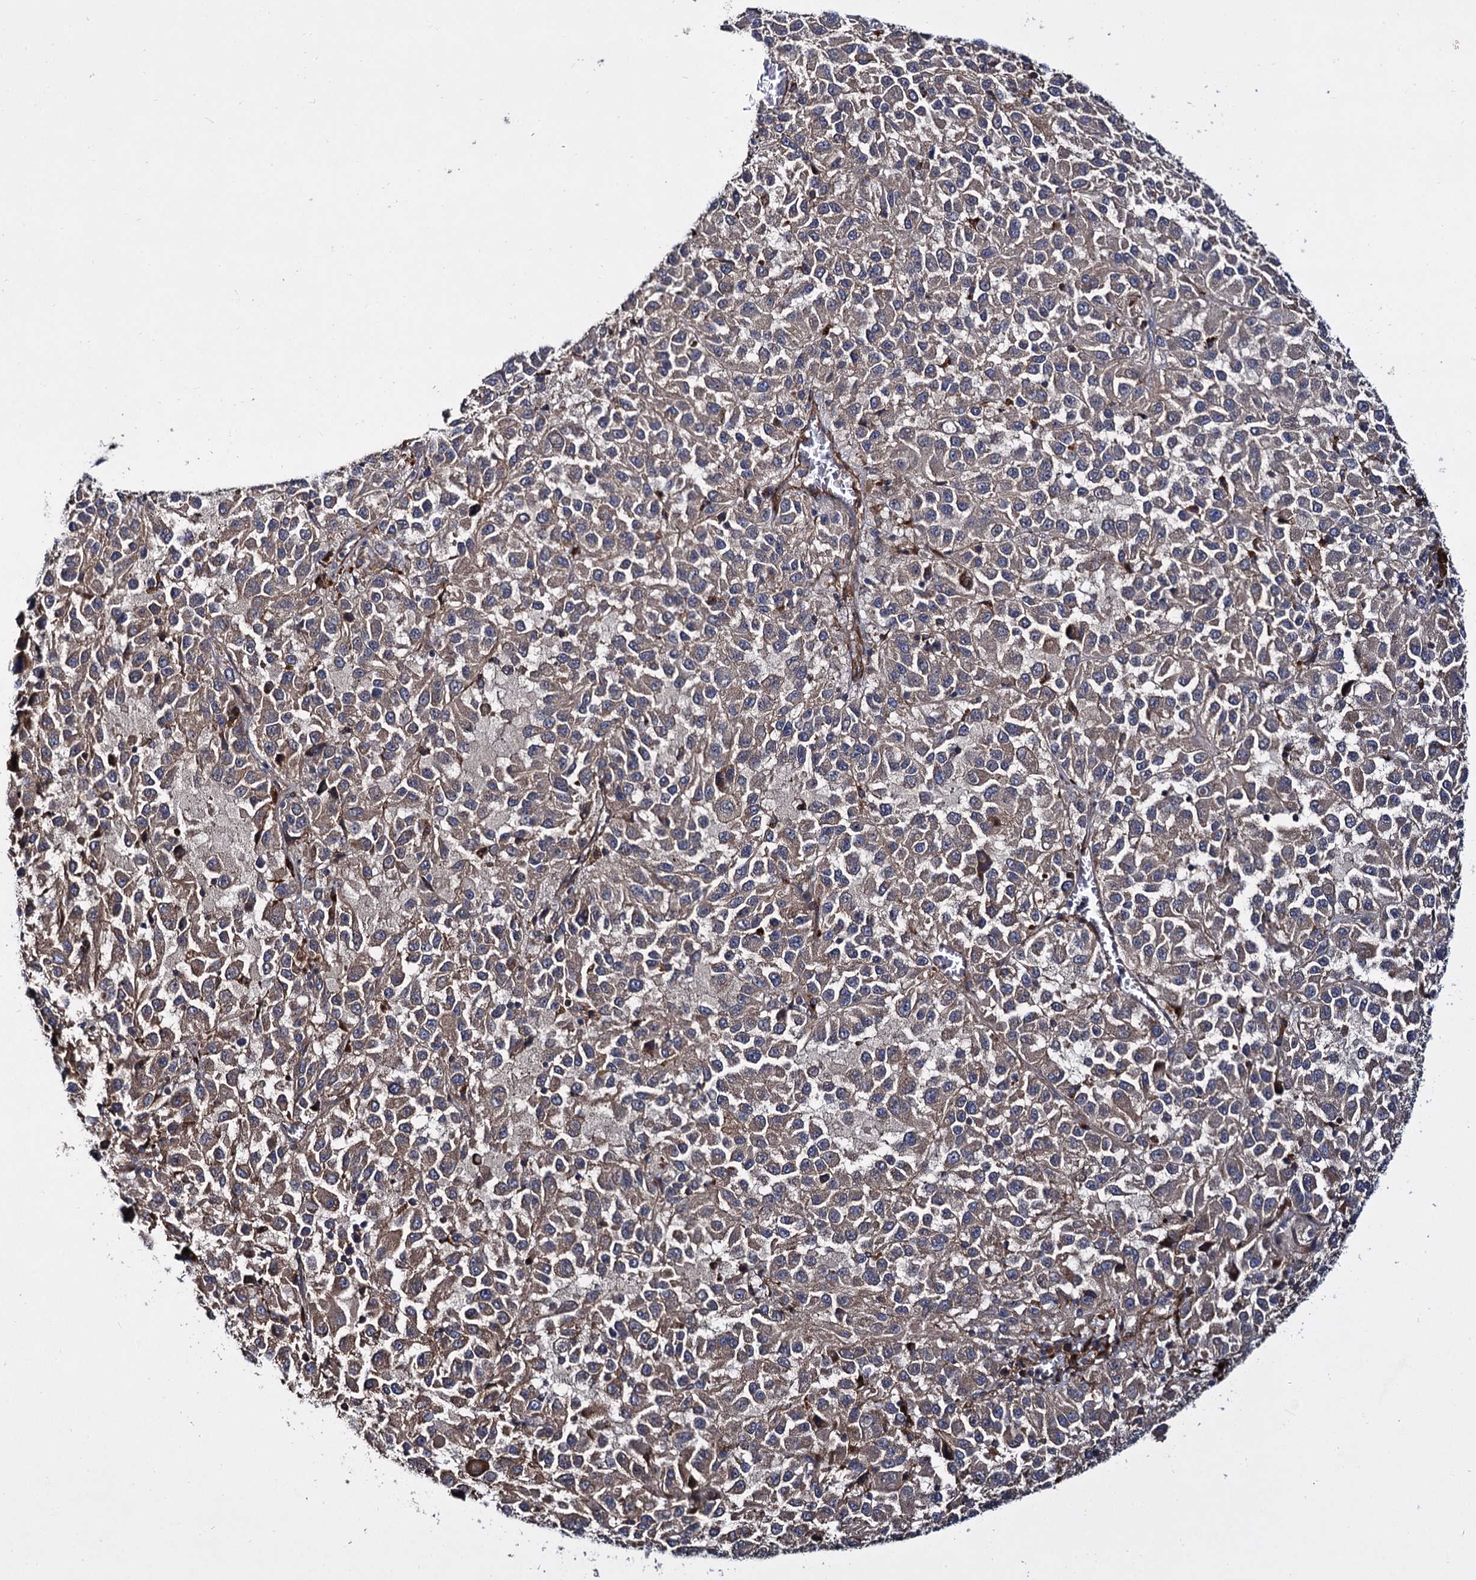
{"staining": {"intensity": "weak", "quantity": ">75%", "location": "cytoplasmic/membranous"}, "tissue": "melanoma", "cell_type": "Tumor cells", "image_type": "cancer", "snomed": [{"axis": "morphology", "description": "Malignant melanoma, Metastatic site"}, {"axis": "topography", "description": "Lung"}], "caption": "High-power microscopy captured an immunohistochemistry image of malignant melanoma (metastatic site), revealing weak cytoplasmic/membranous staining in about >75% of tumor cells. The staining was performed using DAB to visualize the protein expression in brown, while the nuclei were stained in blue with hematoxylin (Magnification: 20x).", "gene": "ISM2", "patient": {"sex": "male", "age": 64}}